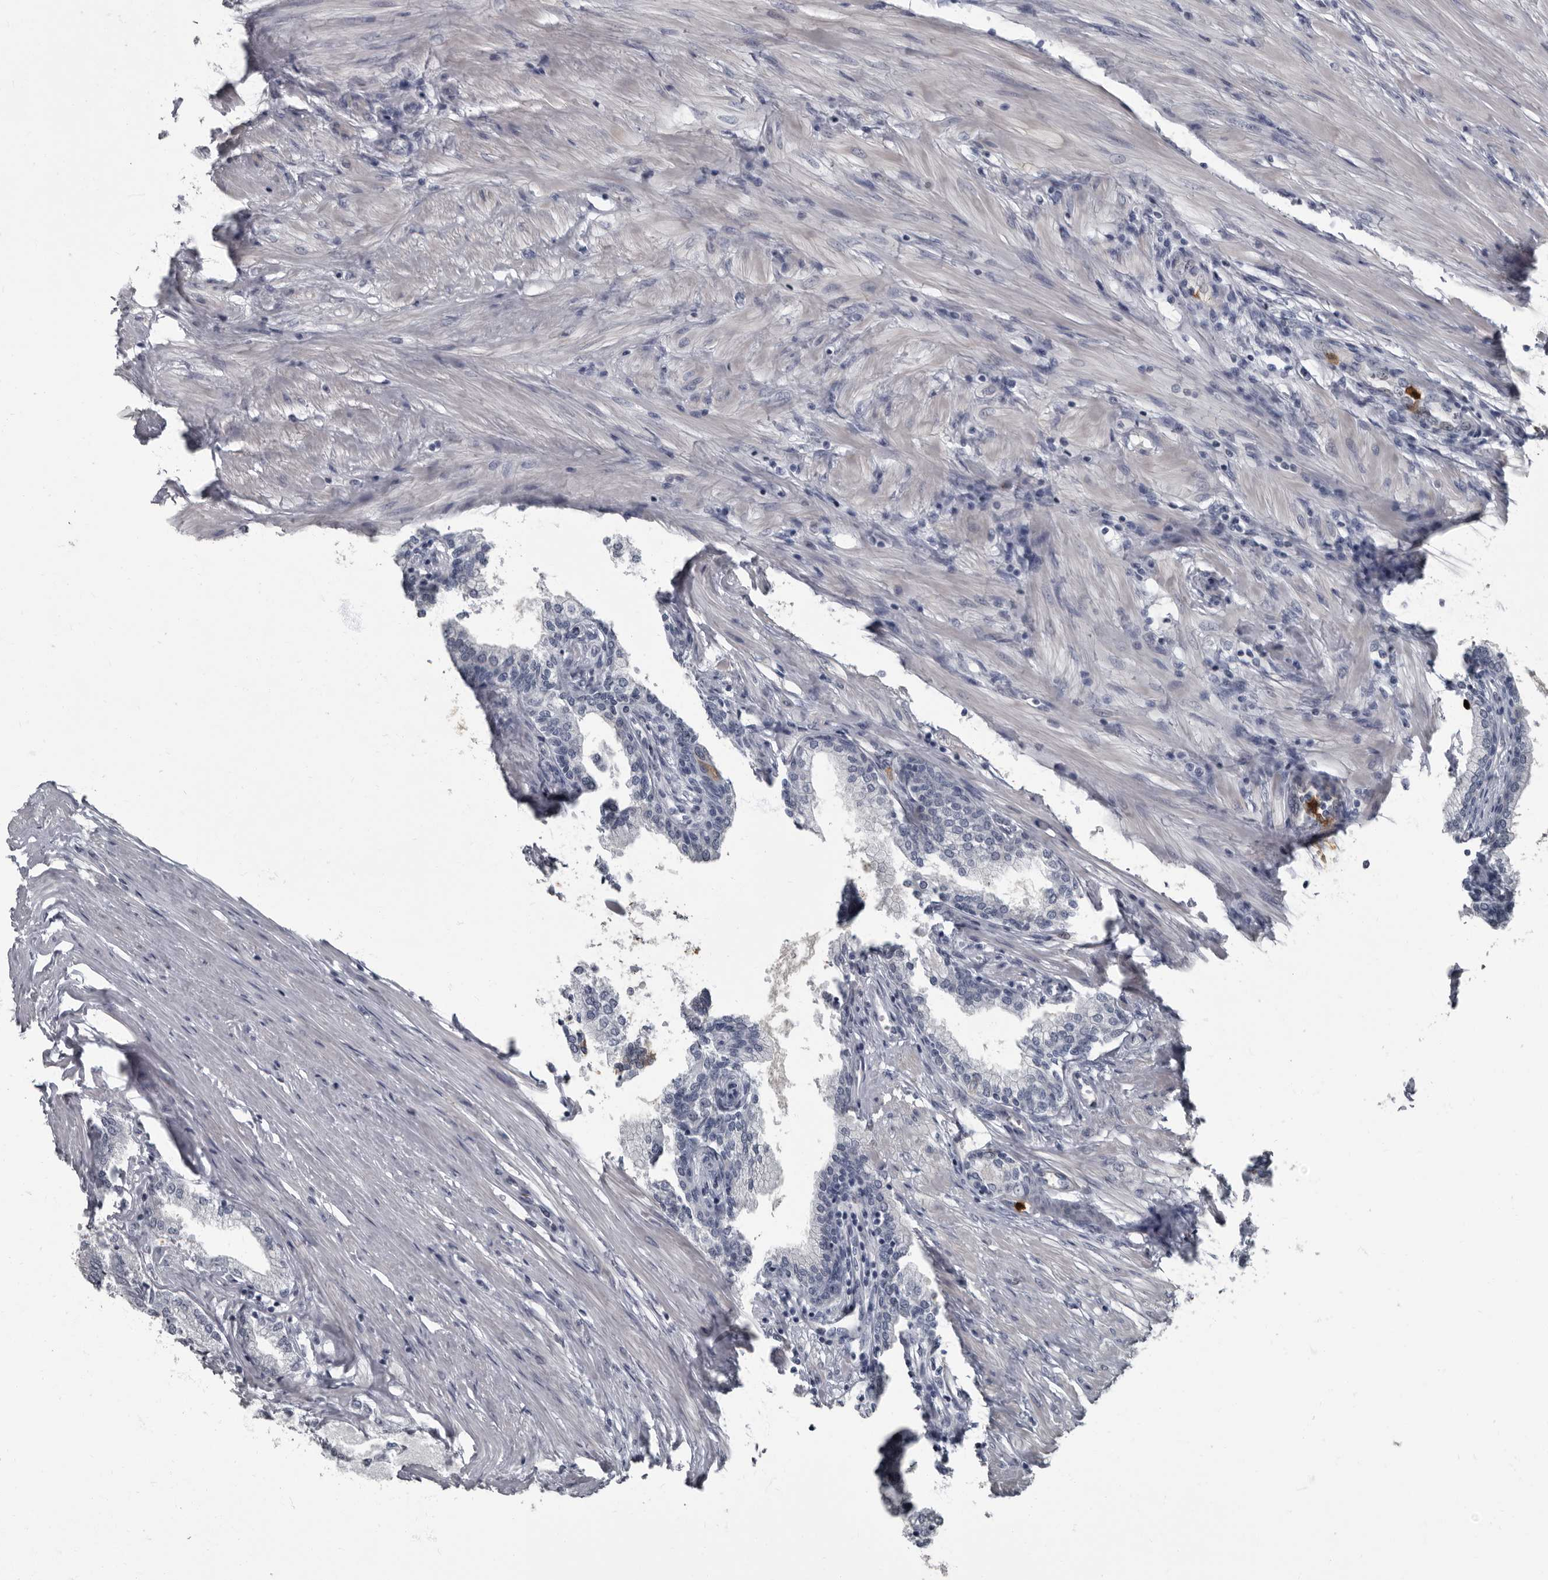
{"staining": {"intensity": "moderate", "quantity": "<25%", "location": "cytoplasmic/membranous"}, "tissue": "prostate", "cell_type": "Glandular cells", "image_type": "normal", "snomed": [{"axis": "morphology", "description": "Normal tissue, NOS"}, {"axis": "morphology", "description": "Urothelial carcinoma, Low grade"}, {"axis": "topography", "description": "Urinary bladder"}, {"axis": "topography", "description": "Prostate"}], "caption": "A micrograph of human prostate stained for a protein exhibits moderate cytoplasmic/membranous brown staining in glandular cells.", "gene": "TPD52L1", "patient": {"sex": "male", "age": 60}}